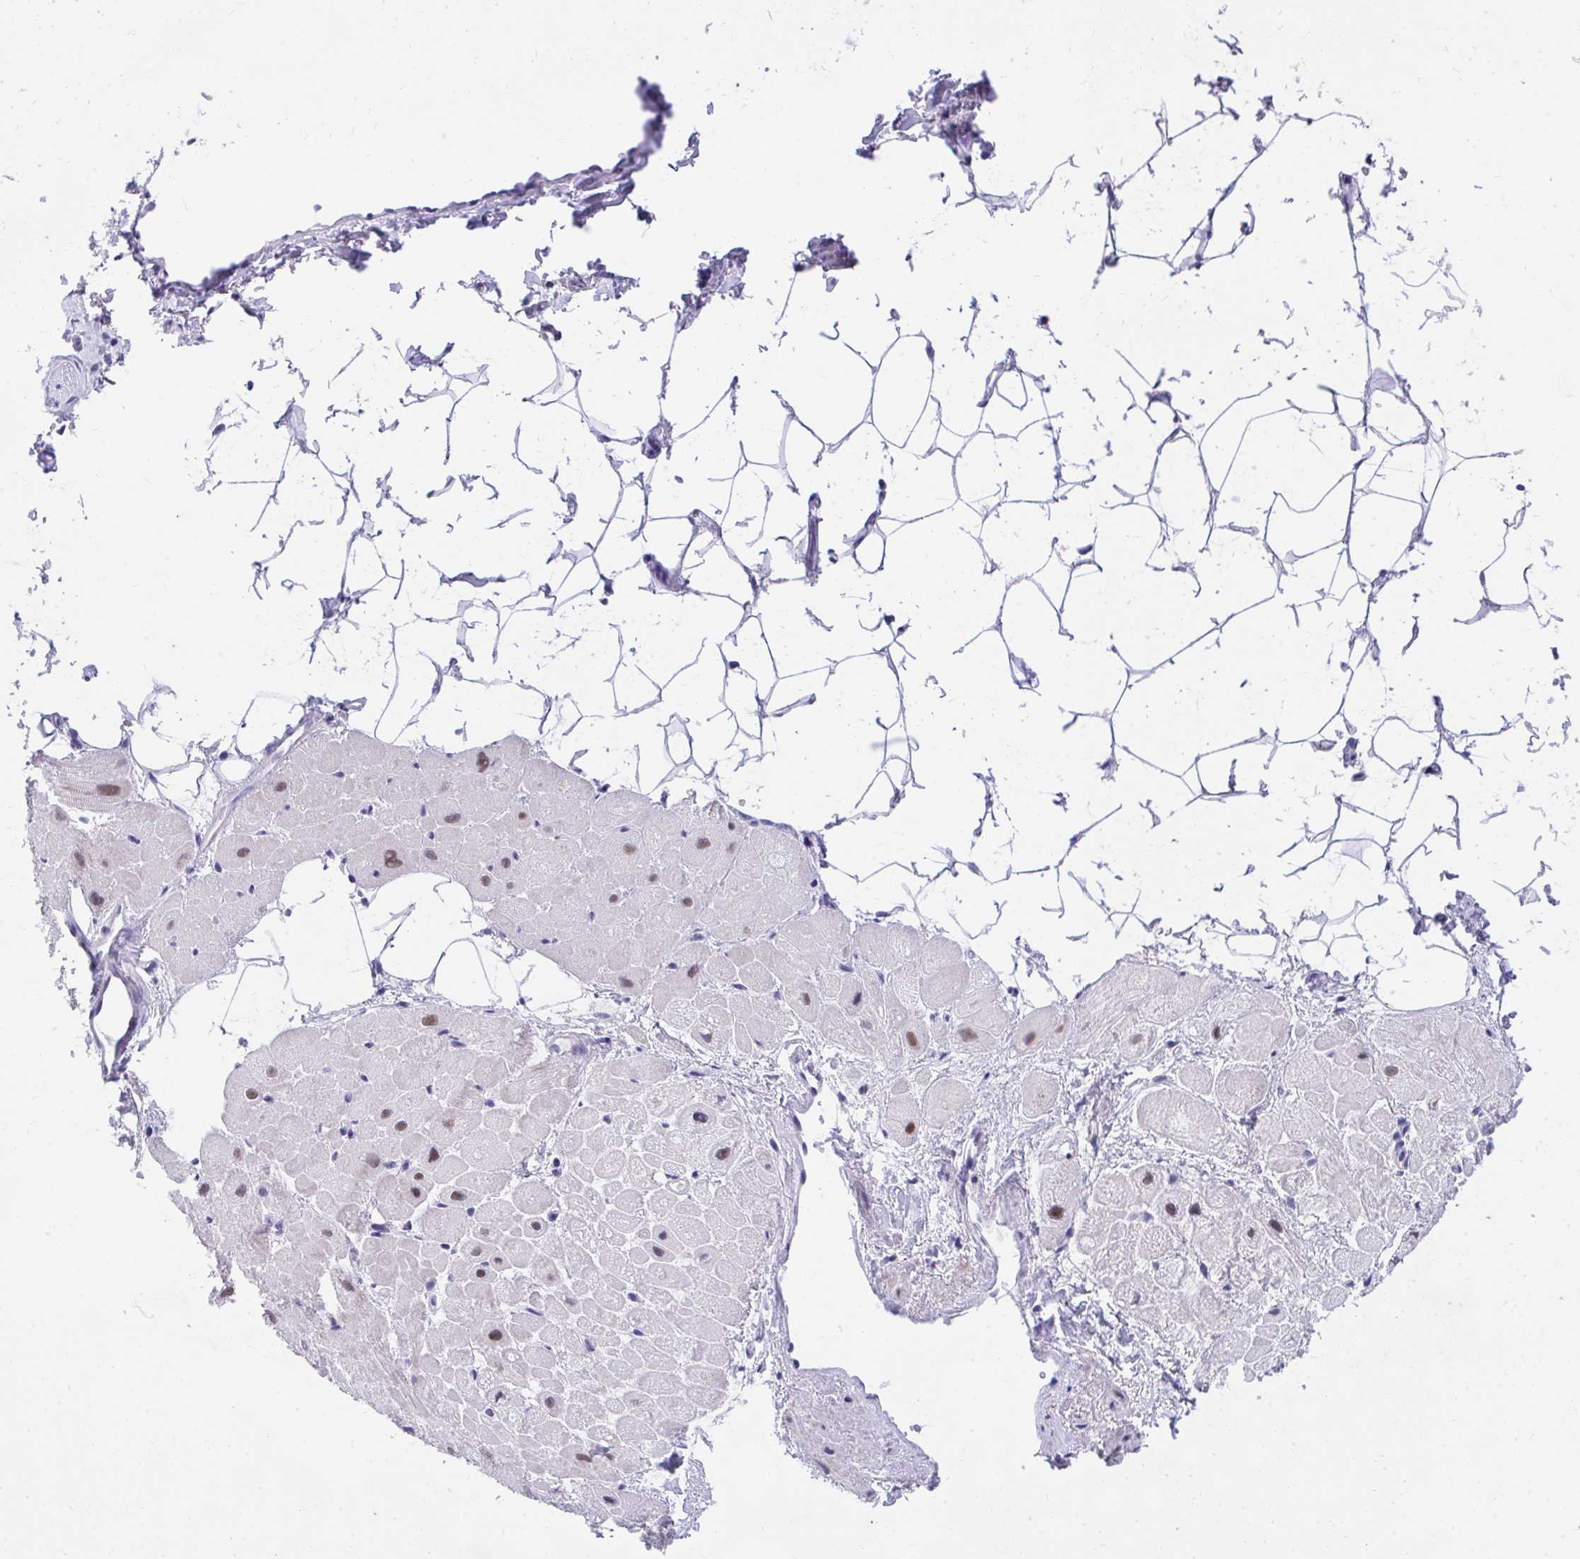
{"staining": {"intensity": "moderate", "quantity": "<25%", "location": "nuclear"}, "tissue": "heart muscle", "cell_type": "Cardiomyocytes", "image_type": "normal", "snomed": [{"axis": "morphology", "description": "Normal tissue, NOS"}, {"axis": "topography", "description": "Heart"}], "caption": "This image exhibits immunohistochemistry (IHC) staining of normal human heart muscle, with low moderate nuclear staining in about <25% of cardiomyocytes.", "gene": "KLK1", "patient": {"sex": "male", "age": 62}}